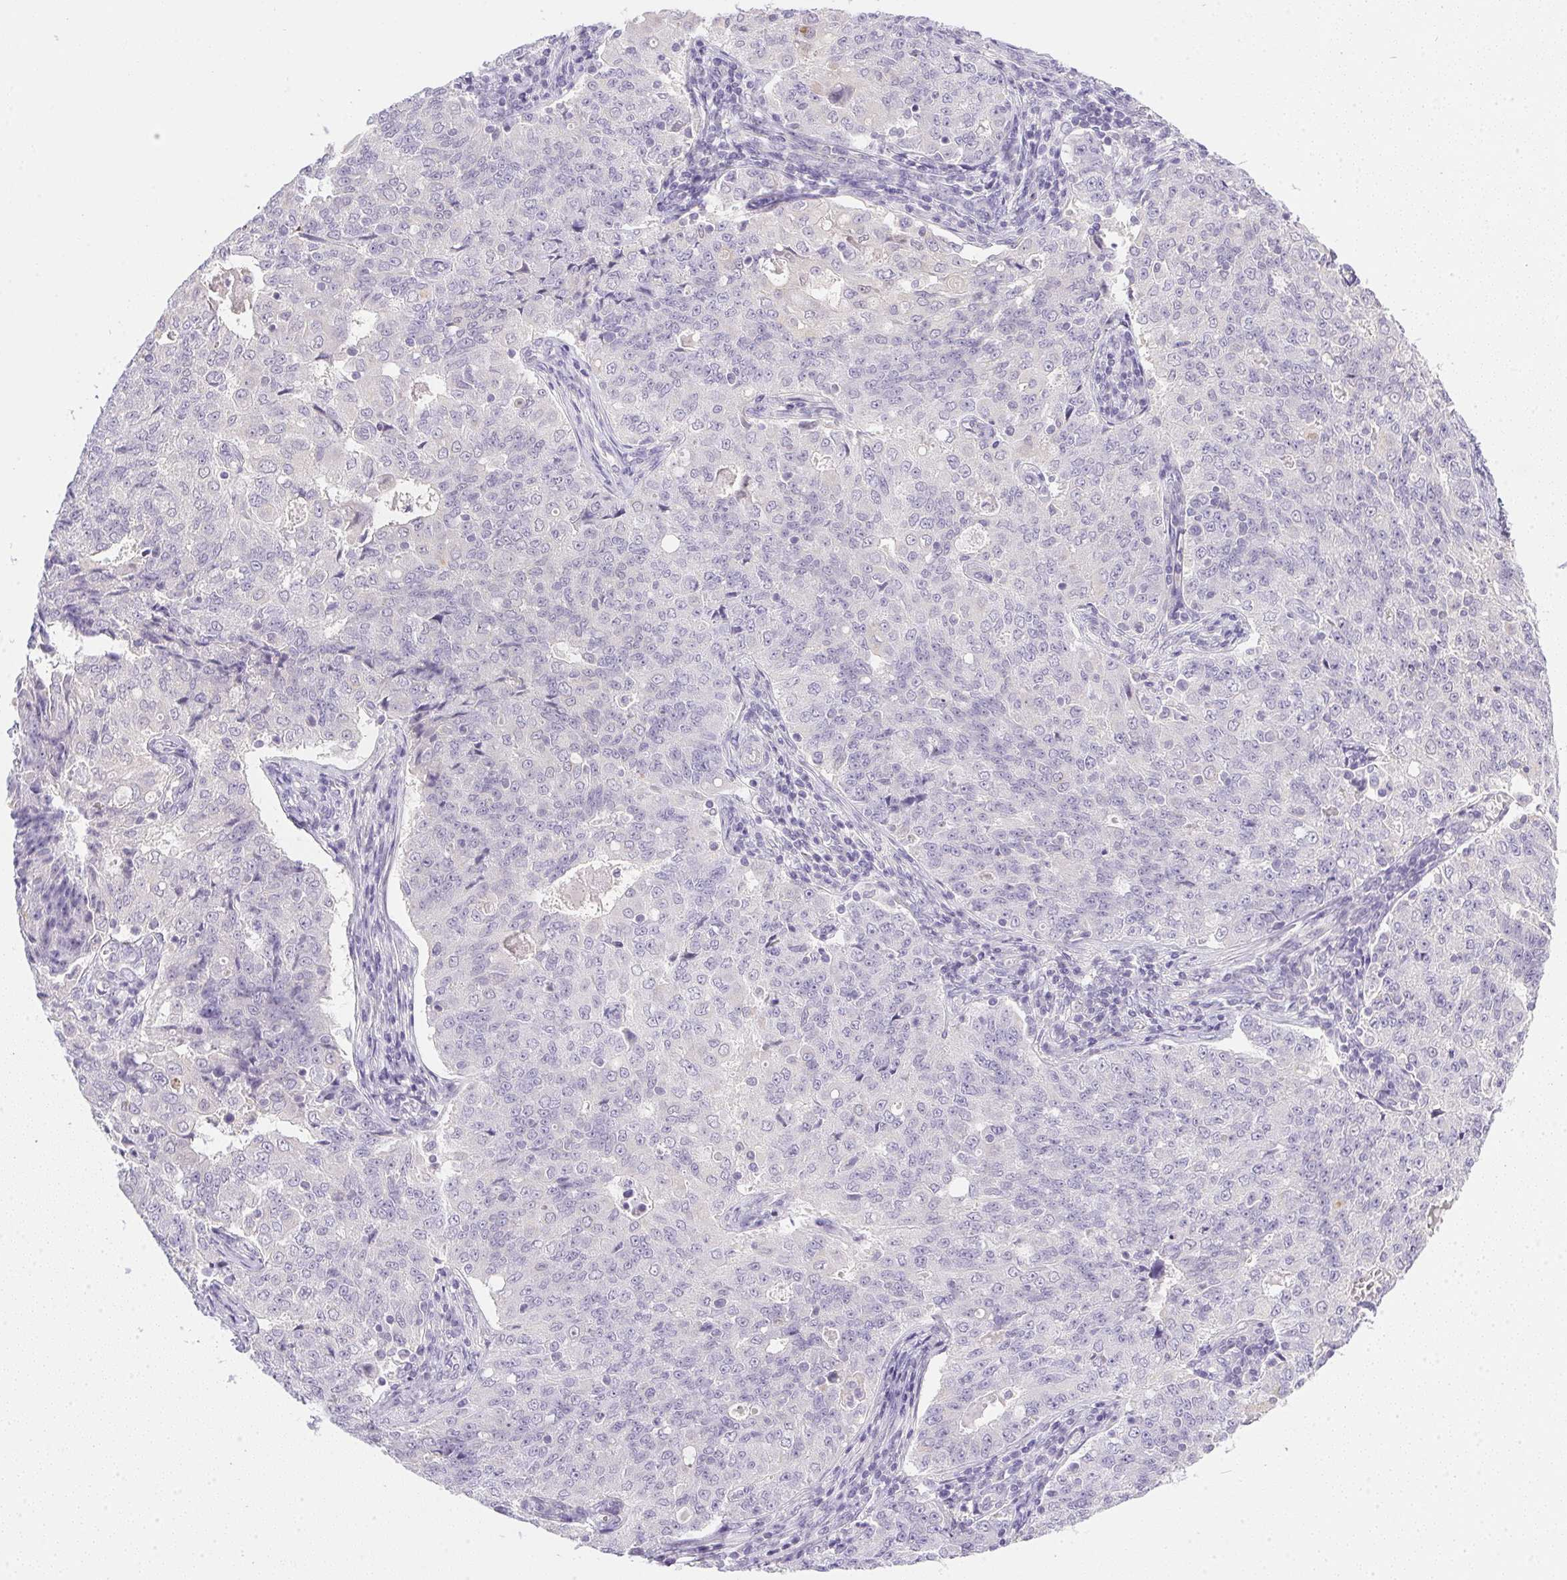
{"staining": {"intensity": "negative", "quantity": "none", "location": "none"}, "tissue": "endometrial cancer", "cell_type": "Tumor cells", "image_type": "cancer", "snomed": [{"axis": "morphology", "description": "Adenocarcinoma, NOS"}, {"axis": "topography", "description": "Endometrium"}], "caption": "An image of human adenocarcinoma (endometrial) is negative for staining in tumor cells.", "gene": "SLC17A7", "patient": {"sex": "female", "age": 43}}